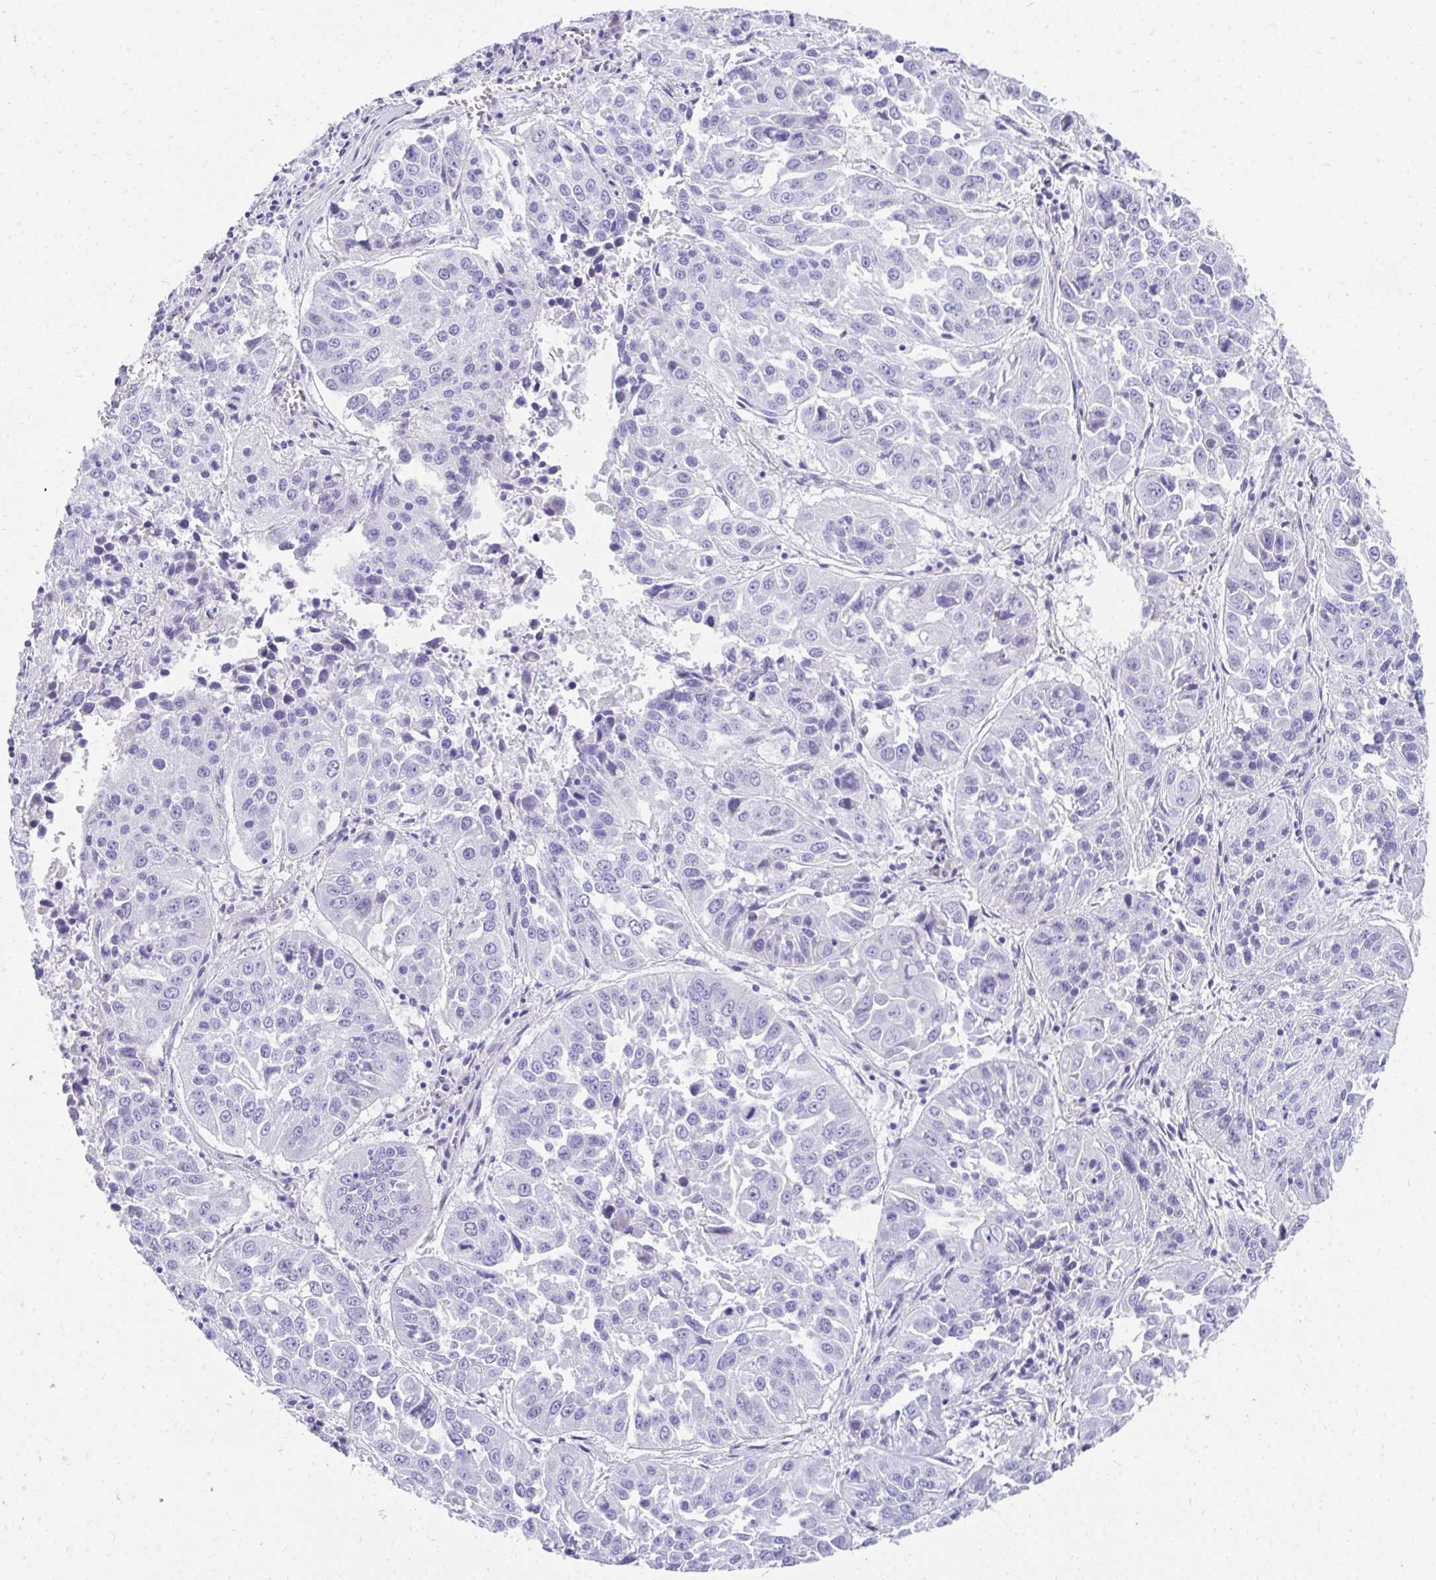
{"staining": {"intensity": "negative", "quantity": "none", "location": "none"}, "tissue": "lung cancer", "cell_type": "Tumor cells", "image_type": "cancer", "snomed": [{"axis": "morphology", "description": "Squamous cell carcinoma, NOS"}, {"axis": "topography", "description": "Lung"}], "caption": "IHC of lung cancer (squamous cell carcinoma) reveals no staining in tumor cells. (DAB (3,3'-diaminobenzidine) immunohistochemistry, high magnification).", "gene": "TNNT1", "patient": {"sex": "female", "age": 61}}